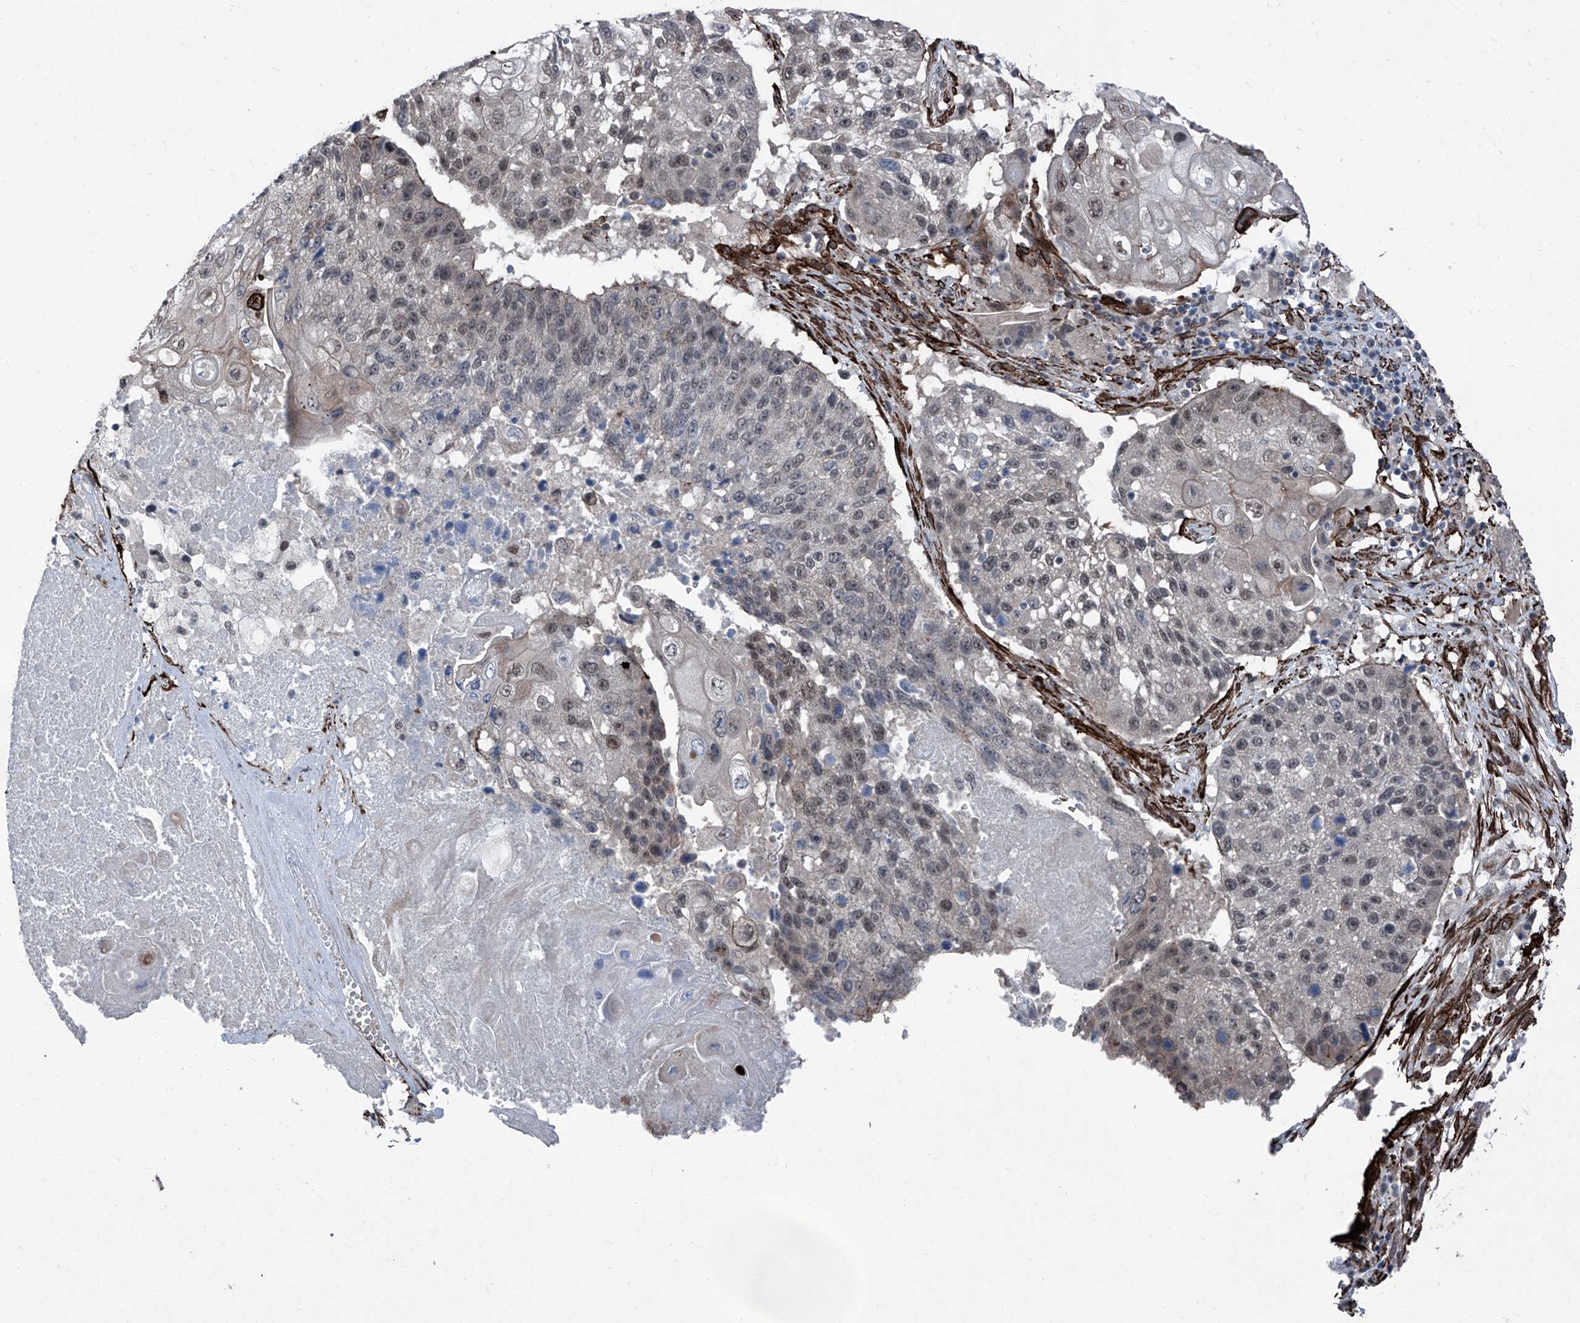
{"staining": {"intensity": "weak", "quantity": "<25%", "location": "nuclear"}, "tissue": "lung cancer", "cell_type": "Tumor cells", "image_type": "cancer", "snomed": [{"axis": "morphology", "description": "Squamous cell carcinoma, NOS"}, {"axis": "topography", "description": "Lung"}], "caption": "The immunohistochemistry (IHC) micrograph has no significant positivity in tumor cells of lung cancer (squamous cell carcinoma) tissue.", "gene": "COA7", "patient": {"sex": "male", "age": 61}}